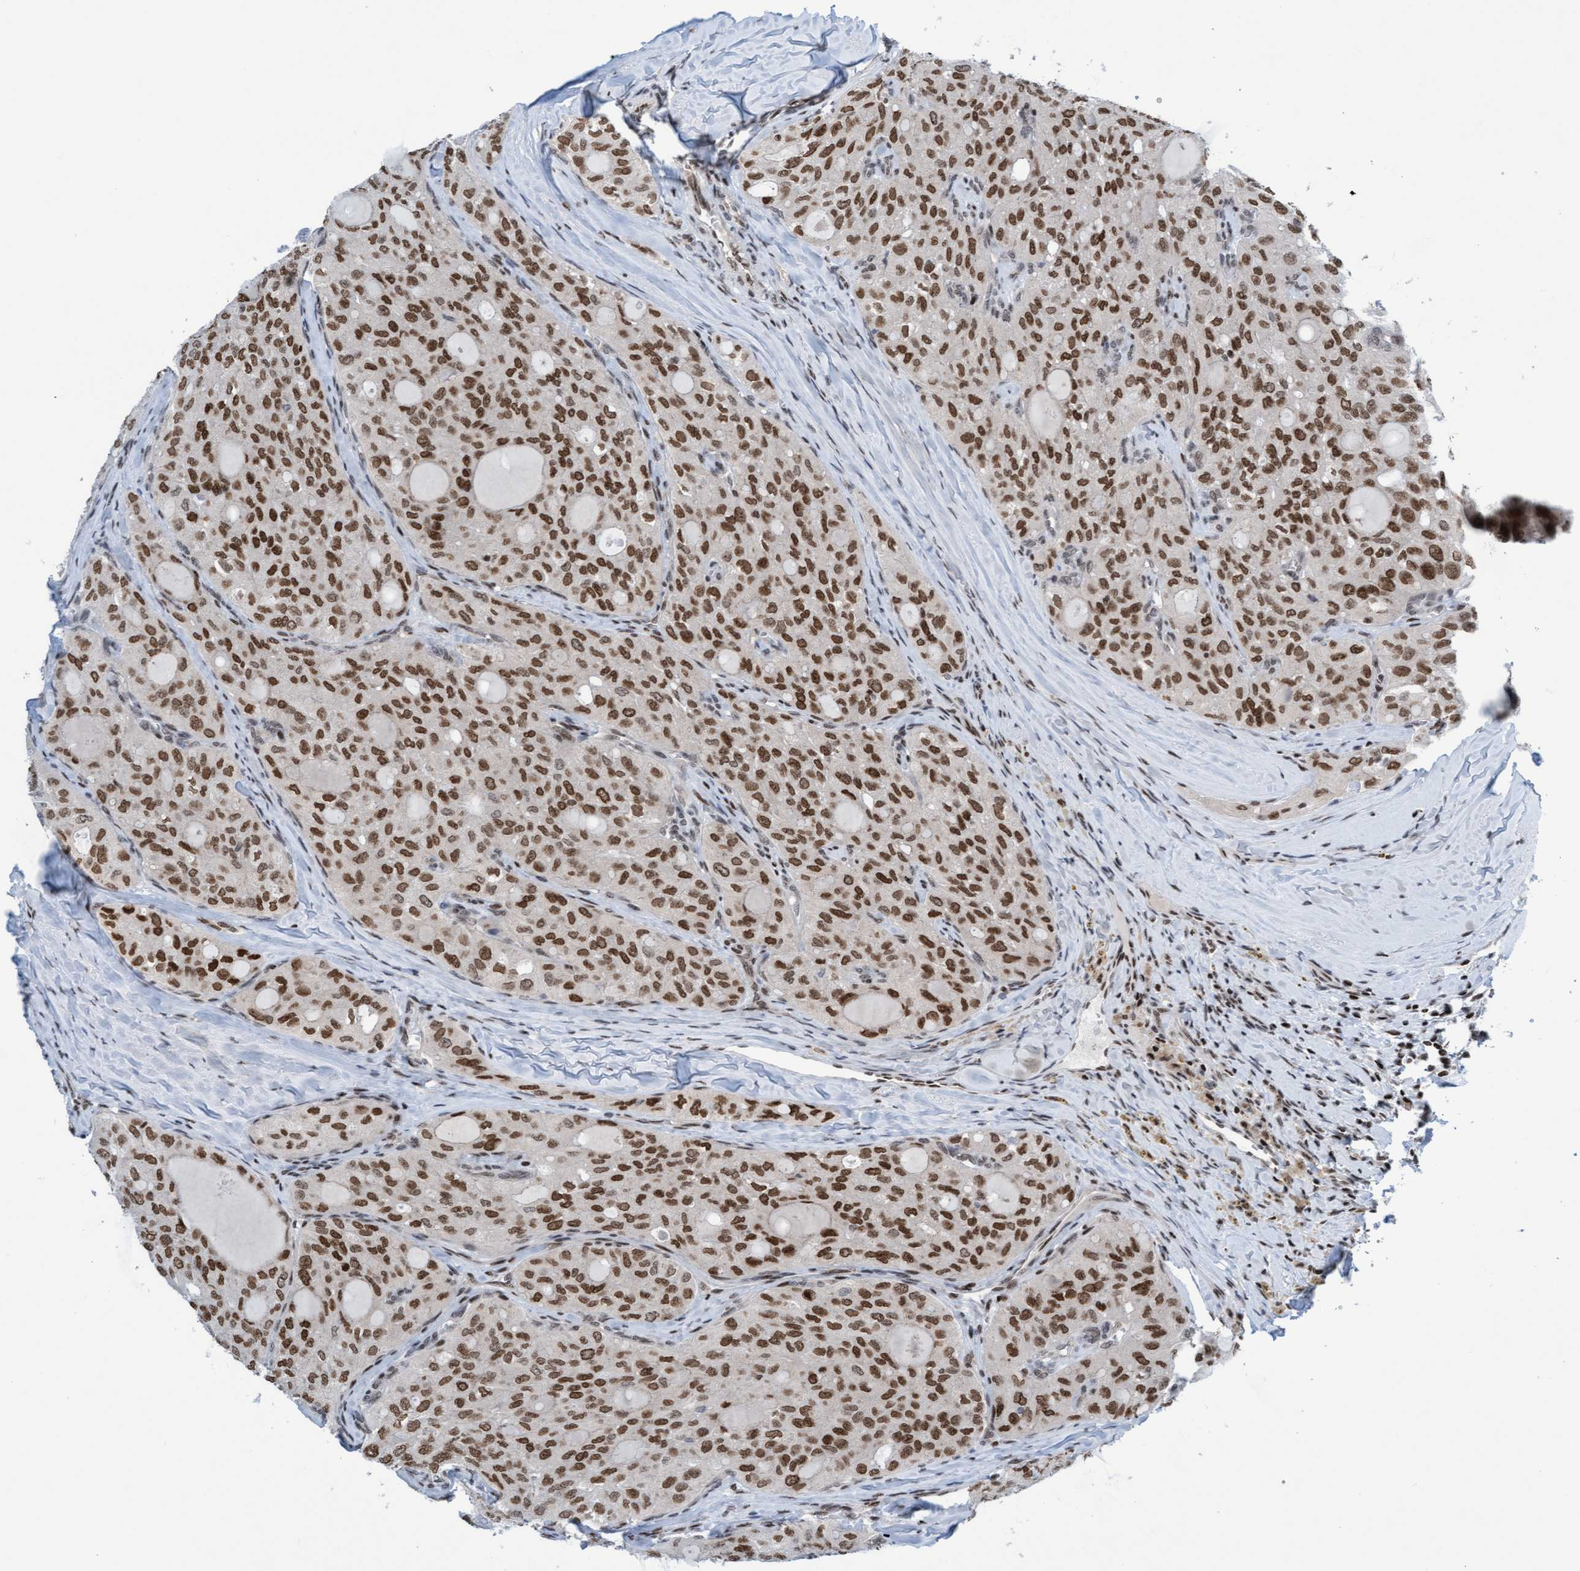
{"staining": {"intensity": "moderate", "quantity": ">75%", "location": "nuclear"}, "tissue": "thyroid cancer", "cell_type": "Tumor cells", "image_type": "cancer", "snomed": [{"axis": "morphology", "description": "Follicular adenoma carcinoma, NOS"}, {"axis": "topography", "description": "Thyroid gland"}], "caption": "The image reveals a brown stain indicating the presence of a protein in the nuclear of tumor cells in thyroid follicular adenoma carcinoma.", "gene": "GLRX2", "patient": {"sex": "male", "age": 75}}